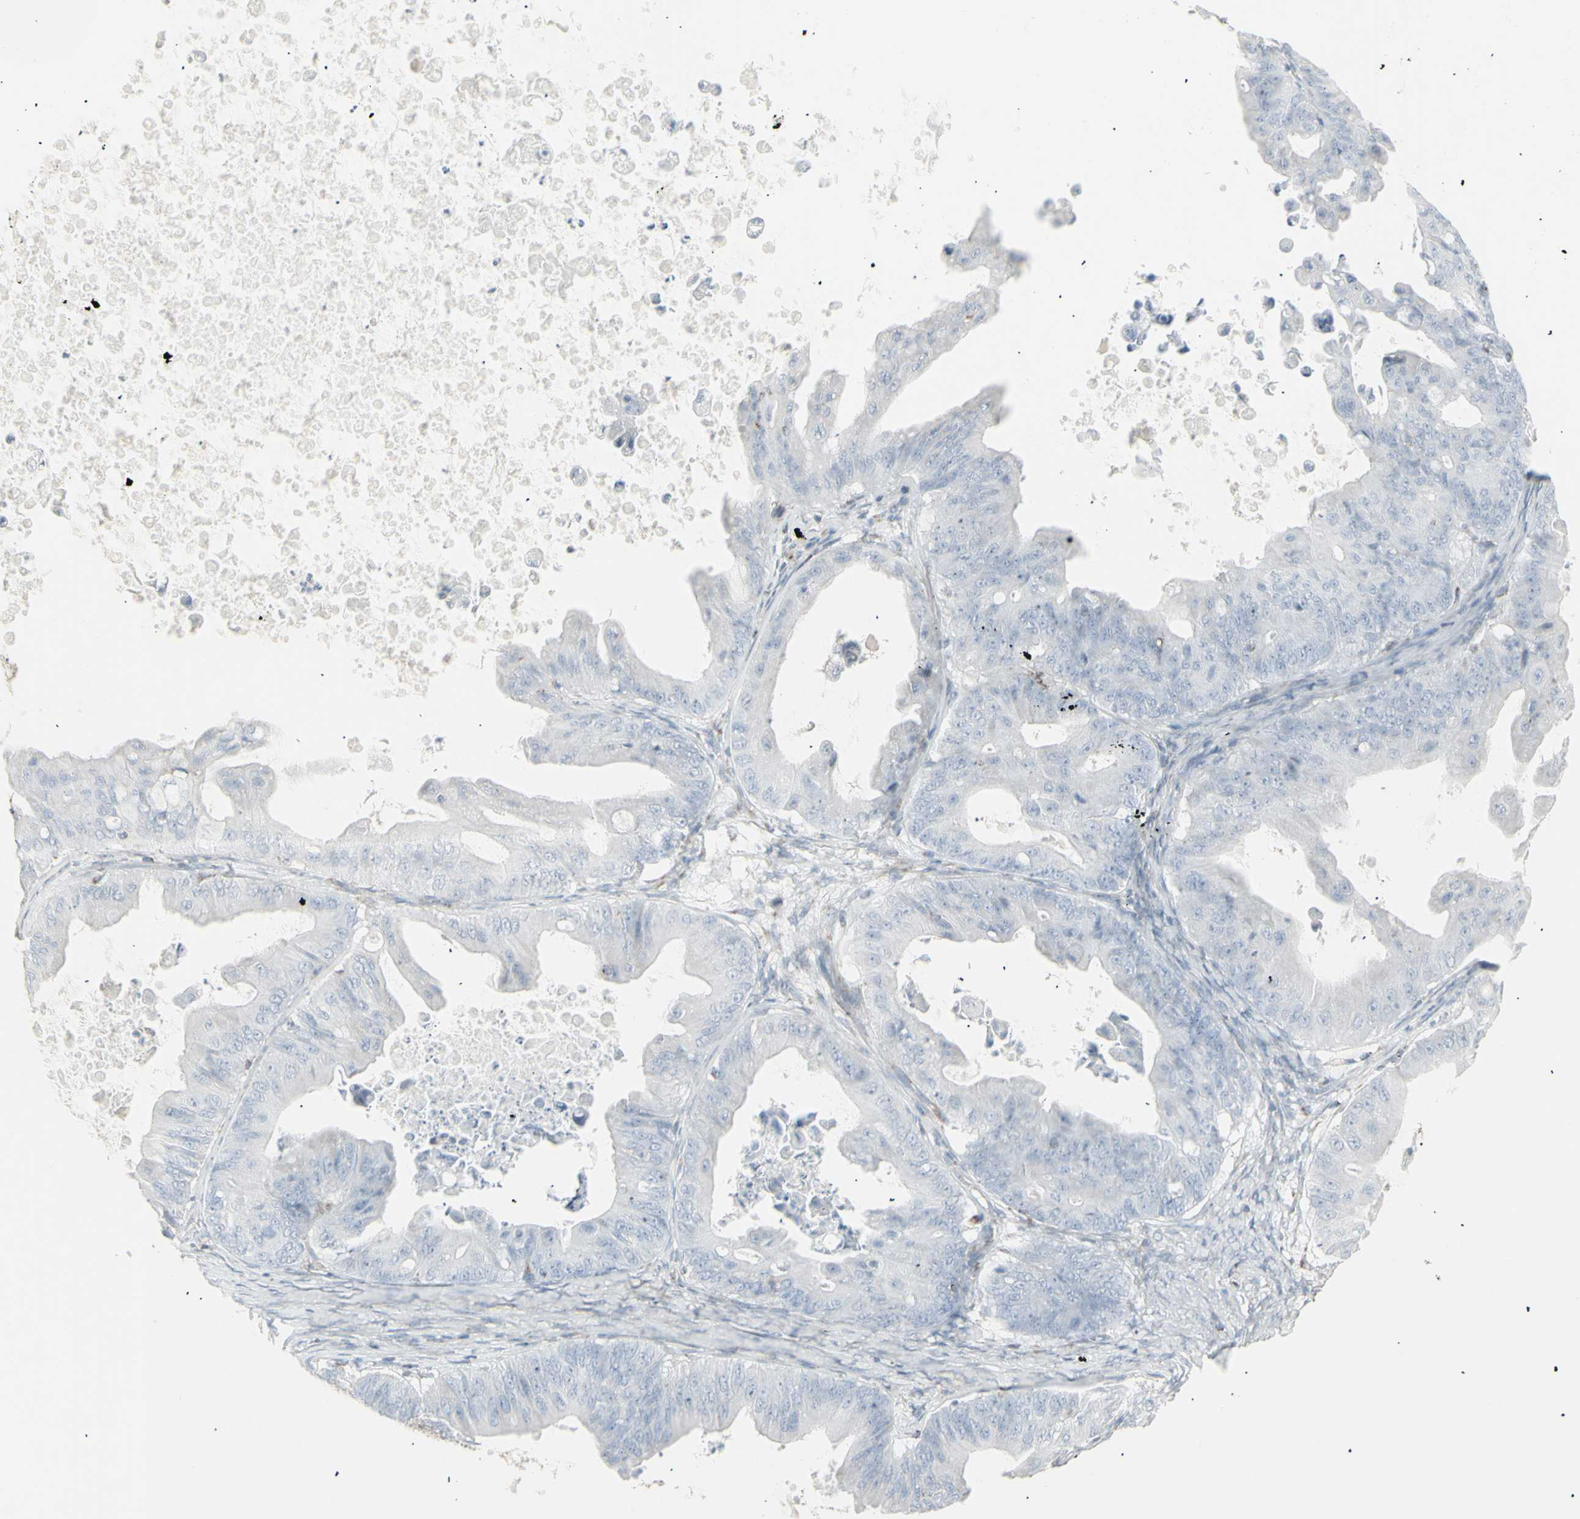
{"staining": {"intensity": "negative", "quantity": "none", "location": "none"}, "tissue": "ovarian cancer", "cell_type": "Tumor cells", "image_type": "cancer", "snomed": [{"axis": "morphology", "description": "Cystadenocarcinoma, mucinous, NOS"}, {"axis": "topography", "description": "Ovary"}], "caption": "This is an immunohistochemistry image of ovarian cancer. There is no positivity in tumor cells.", "gene": "PLGRKT", "patient": {"sex": "female", "age": 37}}